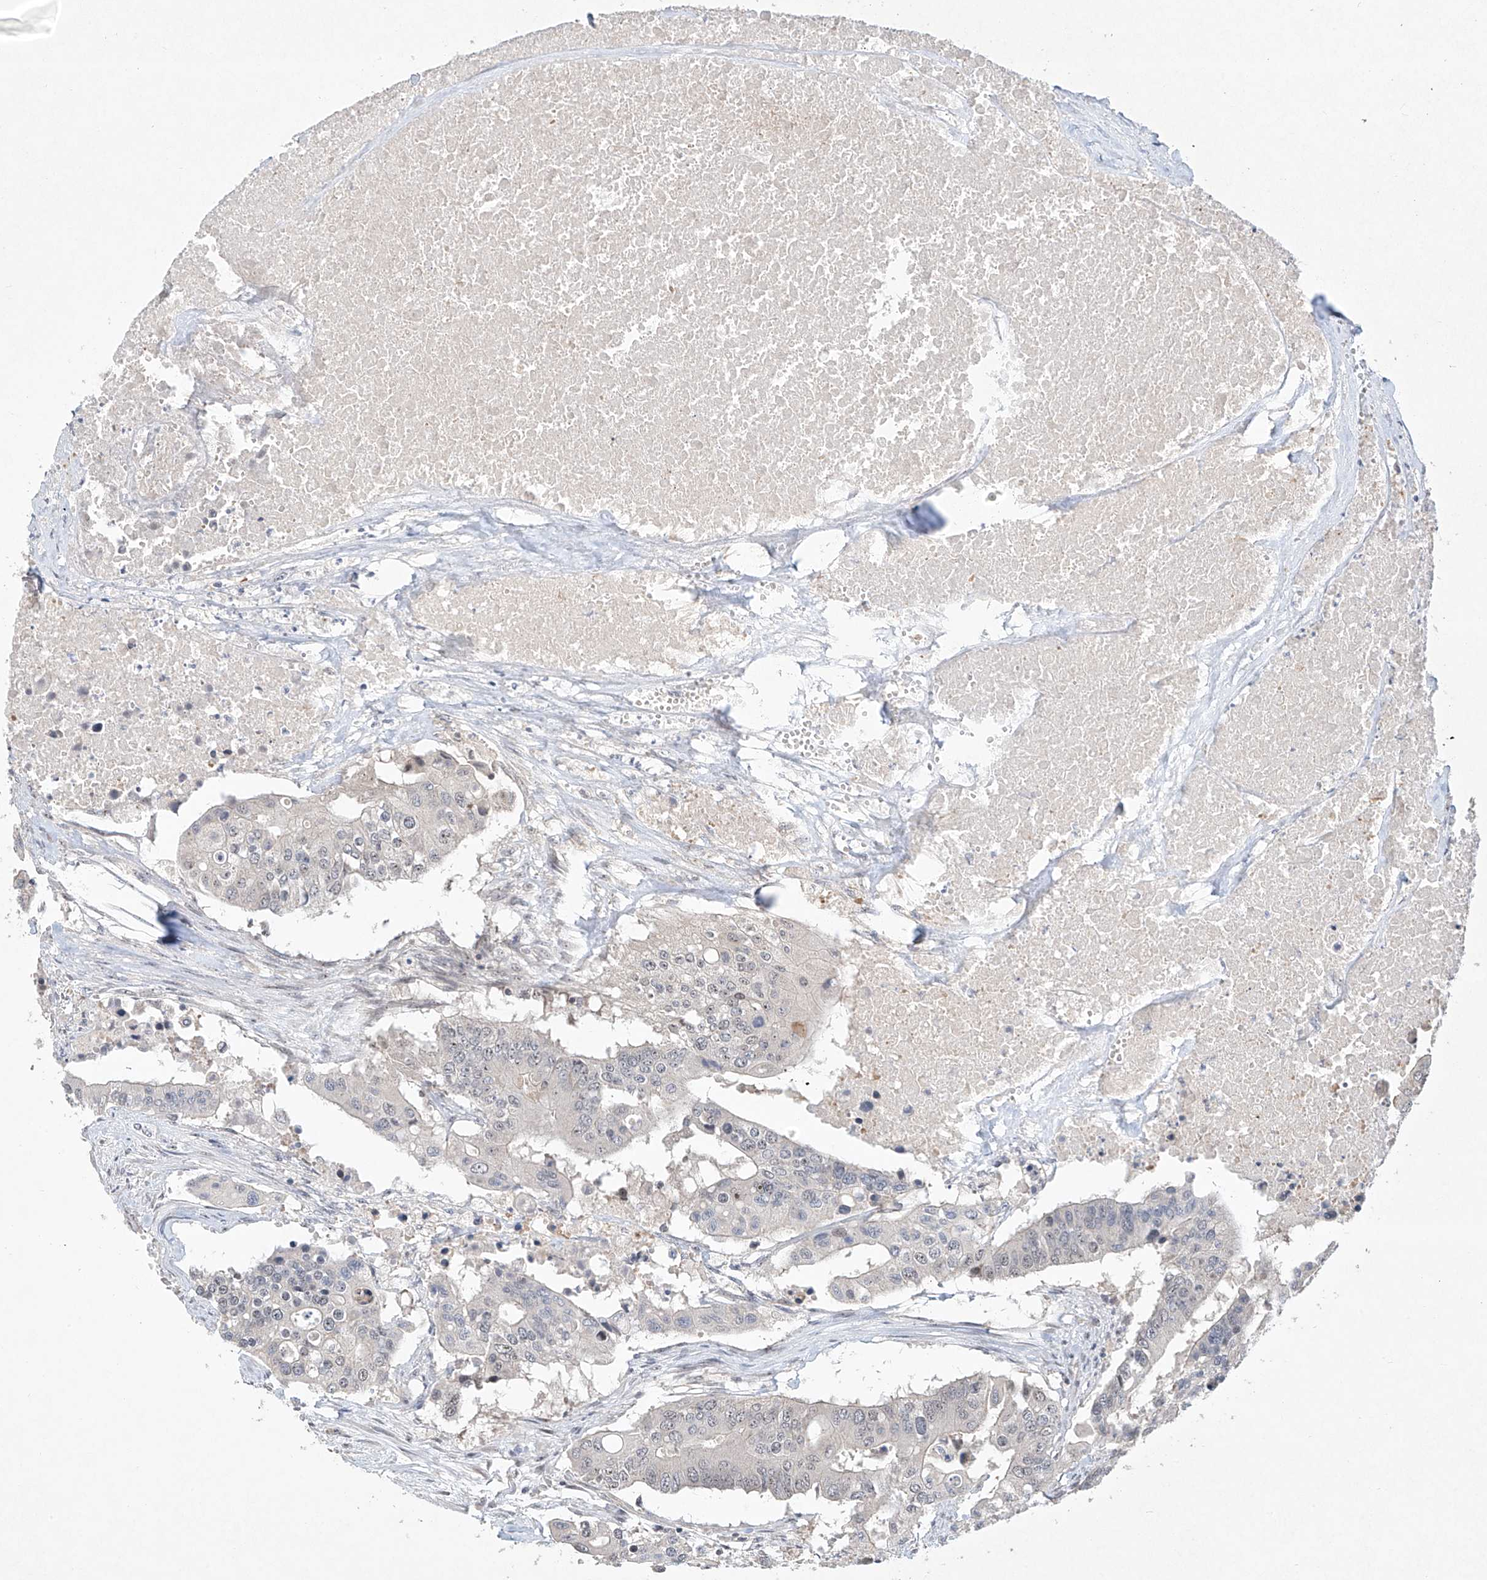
{"staining": {"intensity": "weak", "quantity": "<25%", "location": "nuclear"}, "tissue": "colorectal cancer", "cell_type": "Tumor cells", "image_type": "cancer", "snomed": [{"axis": "morphology", "description": "Adenocarcinoma, NOS"}, {"axis": "topography", "description": "Colon"}], "caption": "An IHC photomicrograph of adenocarcinoma (colorectal) is shown. There is no staining in tumor cells of adenocarcinoma (colorectal). (Brightfield microscopy of DAB immunohistochemistry (IHC) at high magnification).", "gene": "TASP1", "patient": {"sex": "male", "age": 77}}